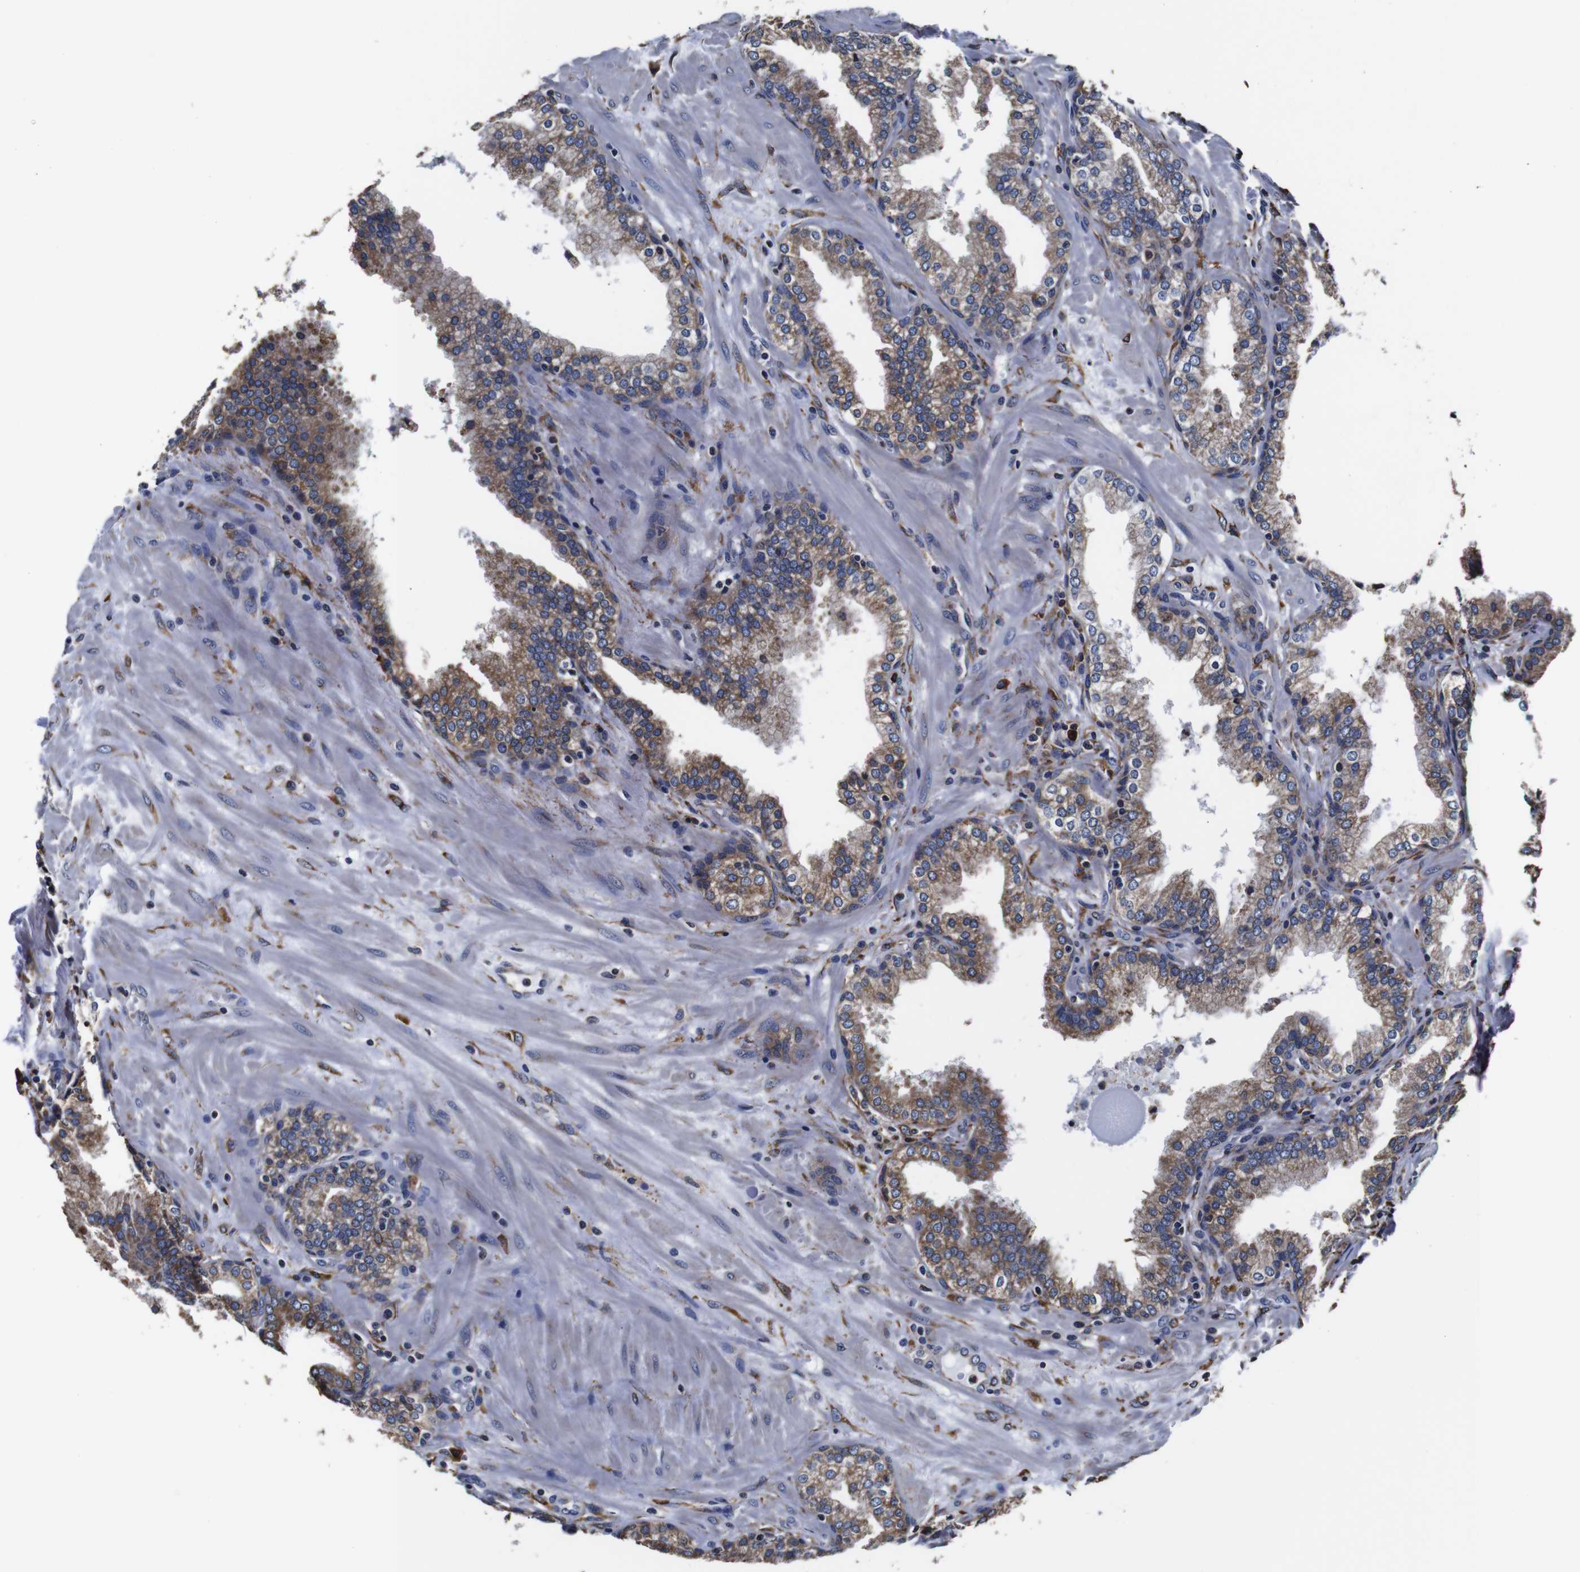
{"staining": {"intensity": "moderate", "quantity": ">75%", "location": "cytoplasmic/membranous"}, "tissue": "prostate", "cell_type": "Glandular cells", "image_type": "normal", "snomed": [{"axis": "morphology", "description": "Normal tissue, NOS"}, {"axis": "topography", "description": "Prostate"}], "caption": "Prostate stained with immunohistochemistry (IHC) exhibits moderate cytoplasmic/membranous expression in about >75% of glandular cells.", "gene": "PPIB", "patient": {"sex": "male", "age": 51}}